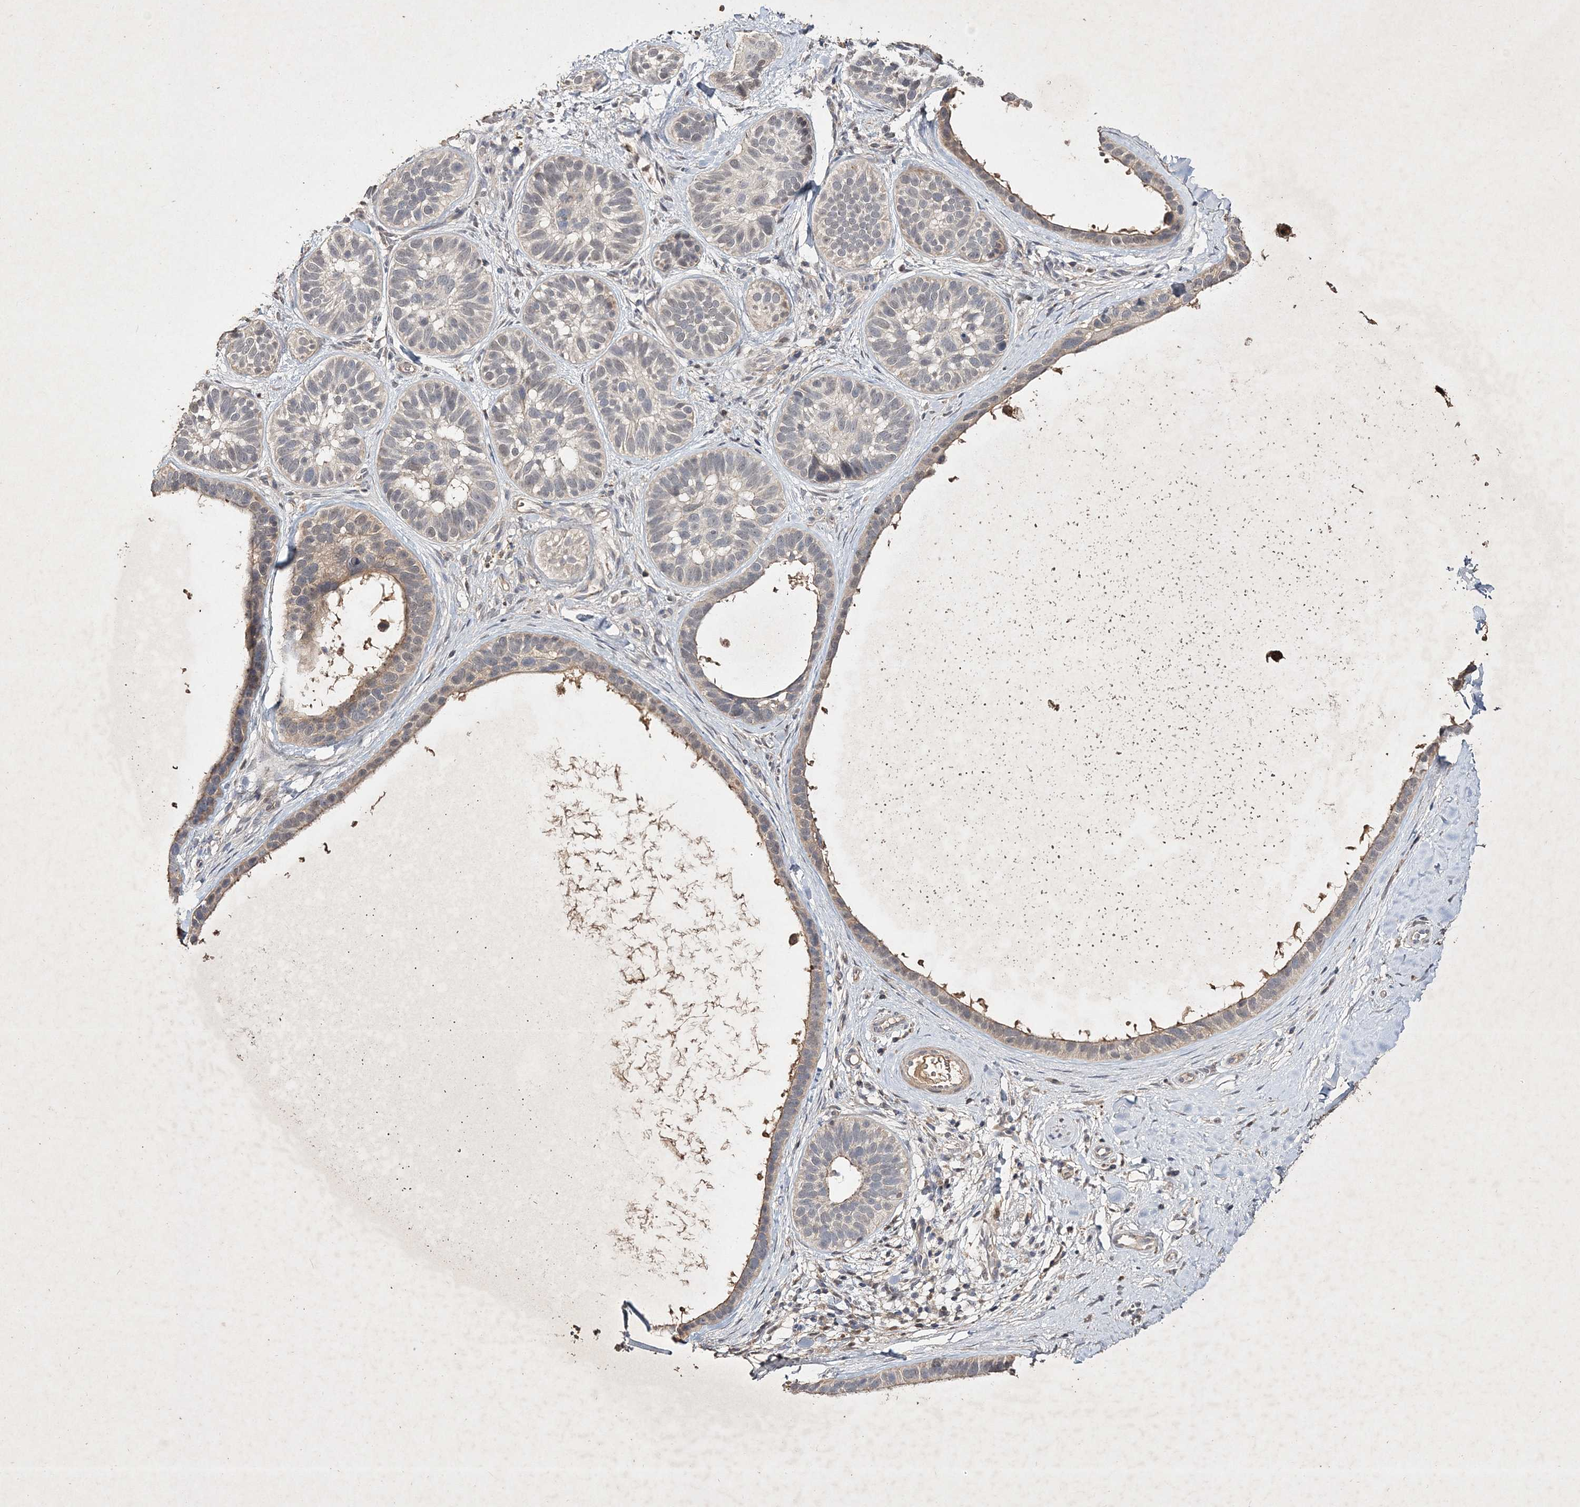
{"staining": {"intensity": "moderate", "quantity": "<25%", "location": "cytoplasmic/membranous"}, "tissue": "skin cancer", "cell_type": "Tumor cells", "image_type": "cancer", "snomed": [{"axis": "morphology", "description": "Basal cell carcinoma"}, {"axis": "topography", "description": "Skin"}], "caption": "Brown immunohistochemical staining in skin cancer (basal cell carcinoma) shows moderate cytoplasmic/membranous positivity in approximately <25% of tumor cells.", "gene": "C3orf38", "patient": {"sex": "male", "age": 62}}